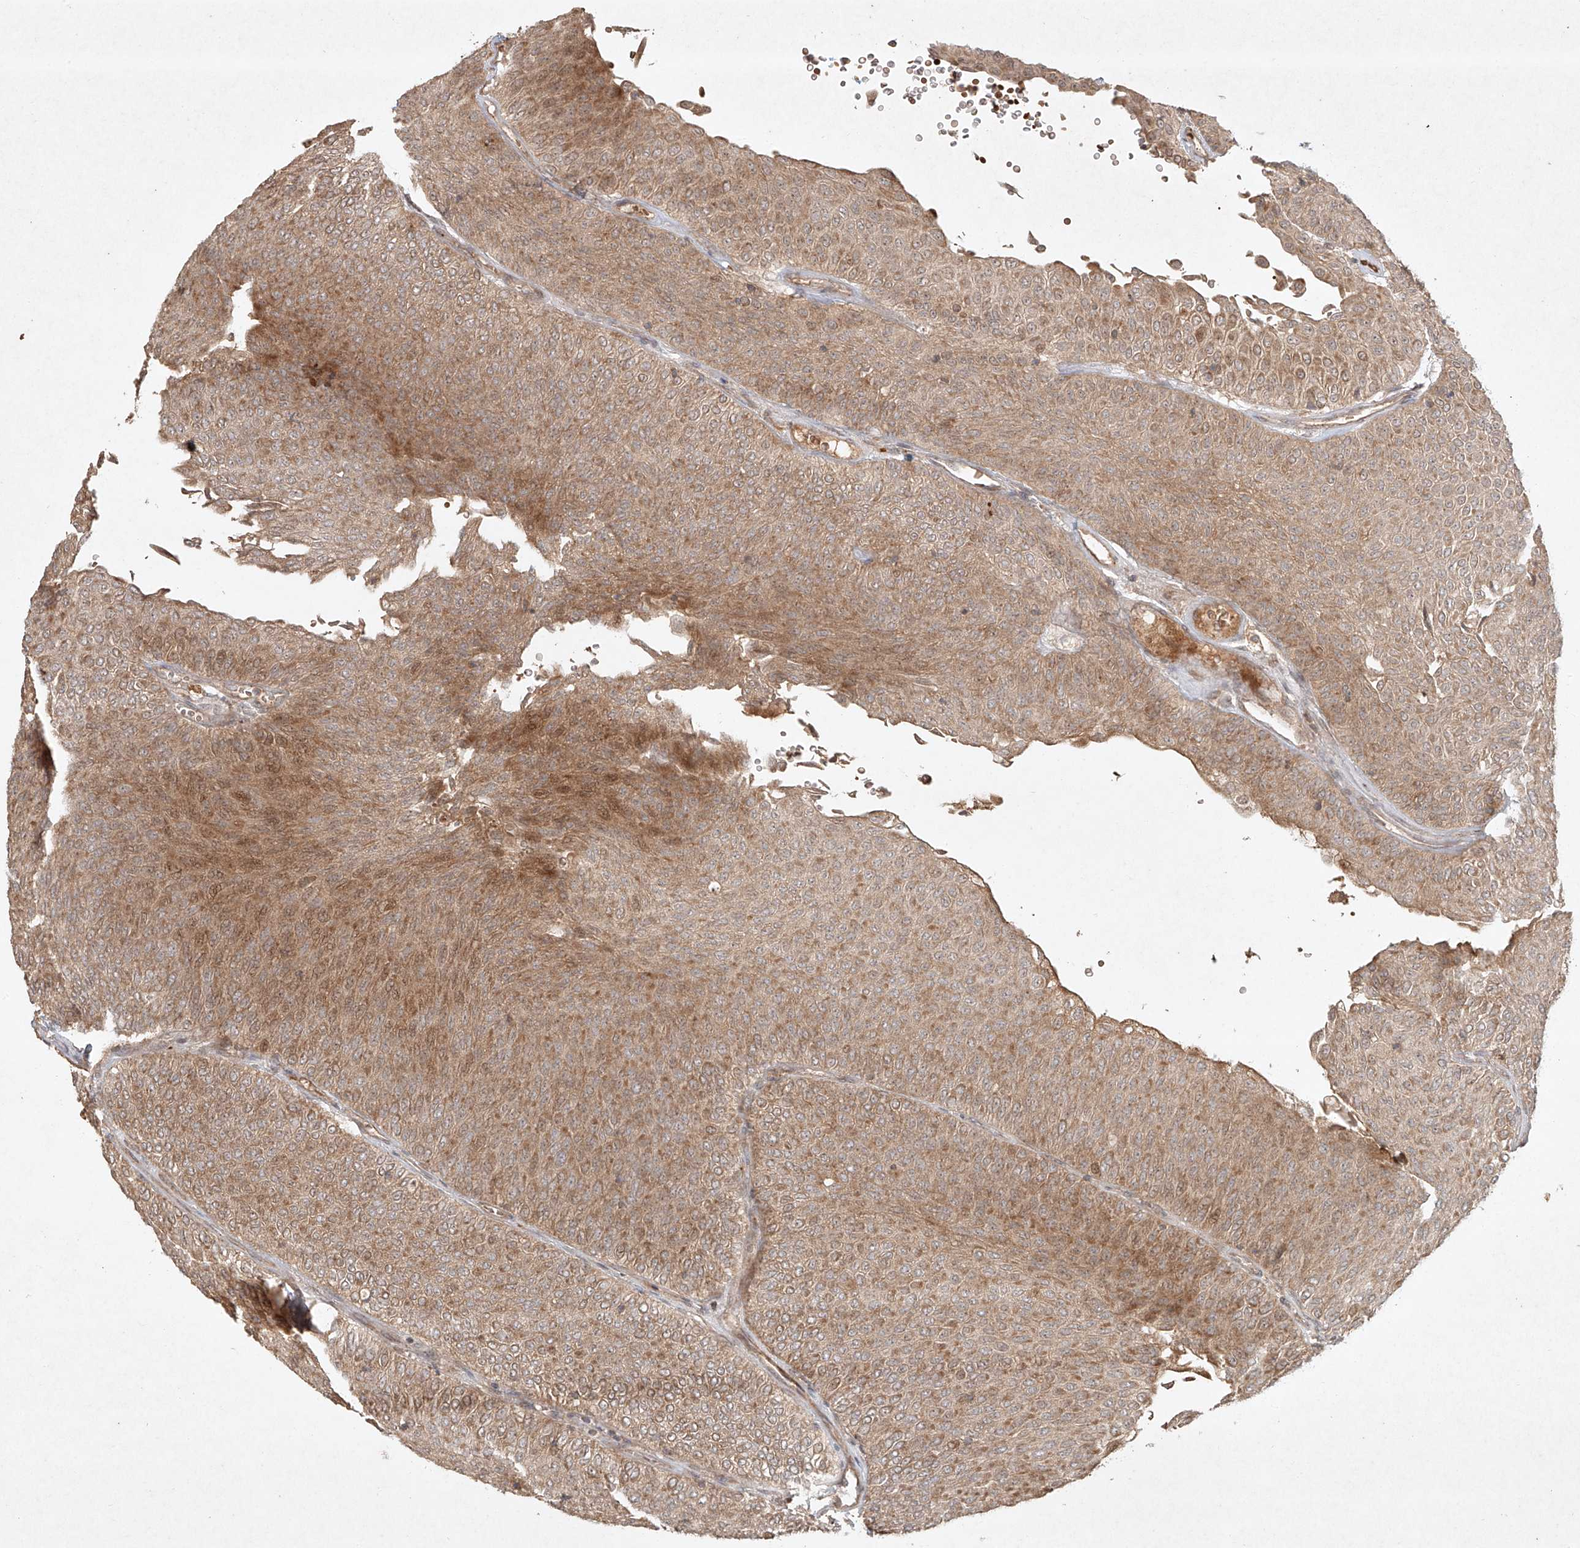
{"staining": {"intensity": "moderate", "quantity": ">75%", "location": "cytoplasmic/membranous"}, "tissue": "urothelial cancer", "cell_type": "Tumor cells", "image_type": "cancer", "snomed": [{"axis": "morphology", "description": "Urothelial carcinoma, Low grade"}, {"axis": "topography", "description": "Urinary bladder"}], "caption": "High-magnification brightfield microscopy of urothelial cancer stained with DAB (brown) and counterstained with hematoxylin (blue). tumor cells exhibit moderate cytoplasmic/membranous staining is appreciated in about>75% of cells.", "gene": "CYYR1", "patient": {"sex": "male", "age": 78}}